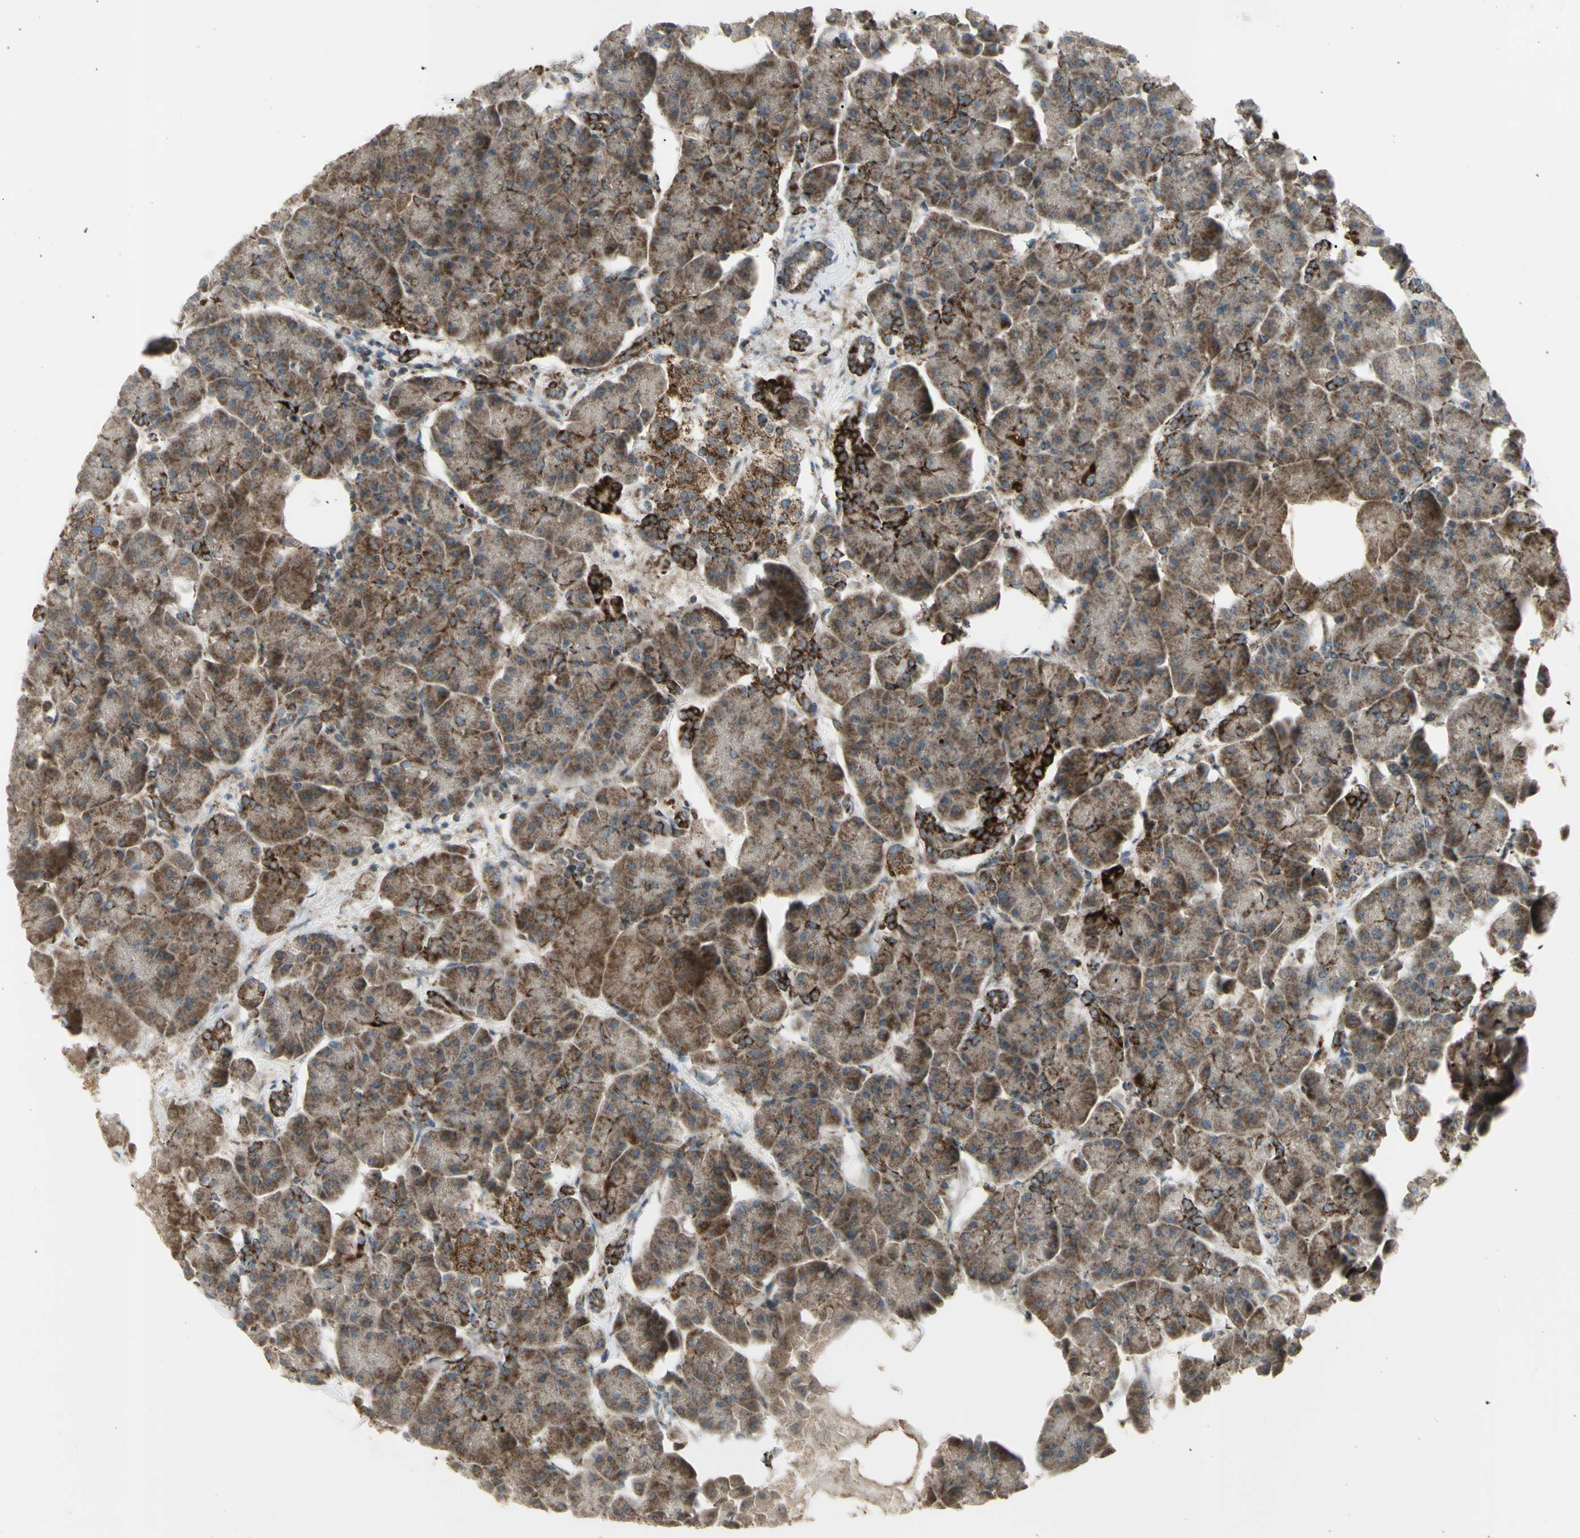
{"staining": {"intensity": "moderate", "quantity": ">75%", "location": "cytoplasmic/membranous"}, "tissue": "pancreas", "cell_type": "Exocrine glandular cells", "image_type": "normal", "snomed": [{"axis": "morphology", "description": "Normal tissue, NOS"}, {"axis": "topography", "description": "Pancreas"}], "caption": "Pancreas was stained to show a protein in brown. There is medium levels of moderate cytoplasmic/membranous expression in approximately >75% of exocrine glandular cells. Nuclei are stained in blue.", "gene": "CYB5R1", "patient": {"sex": "female", "age": 70}}